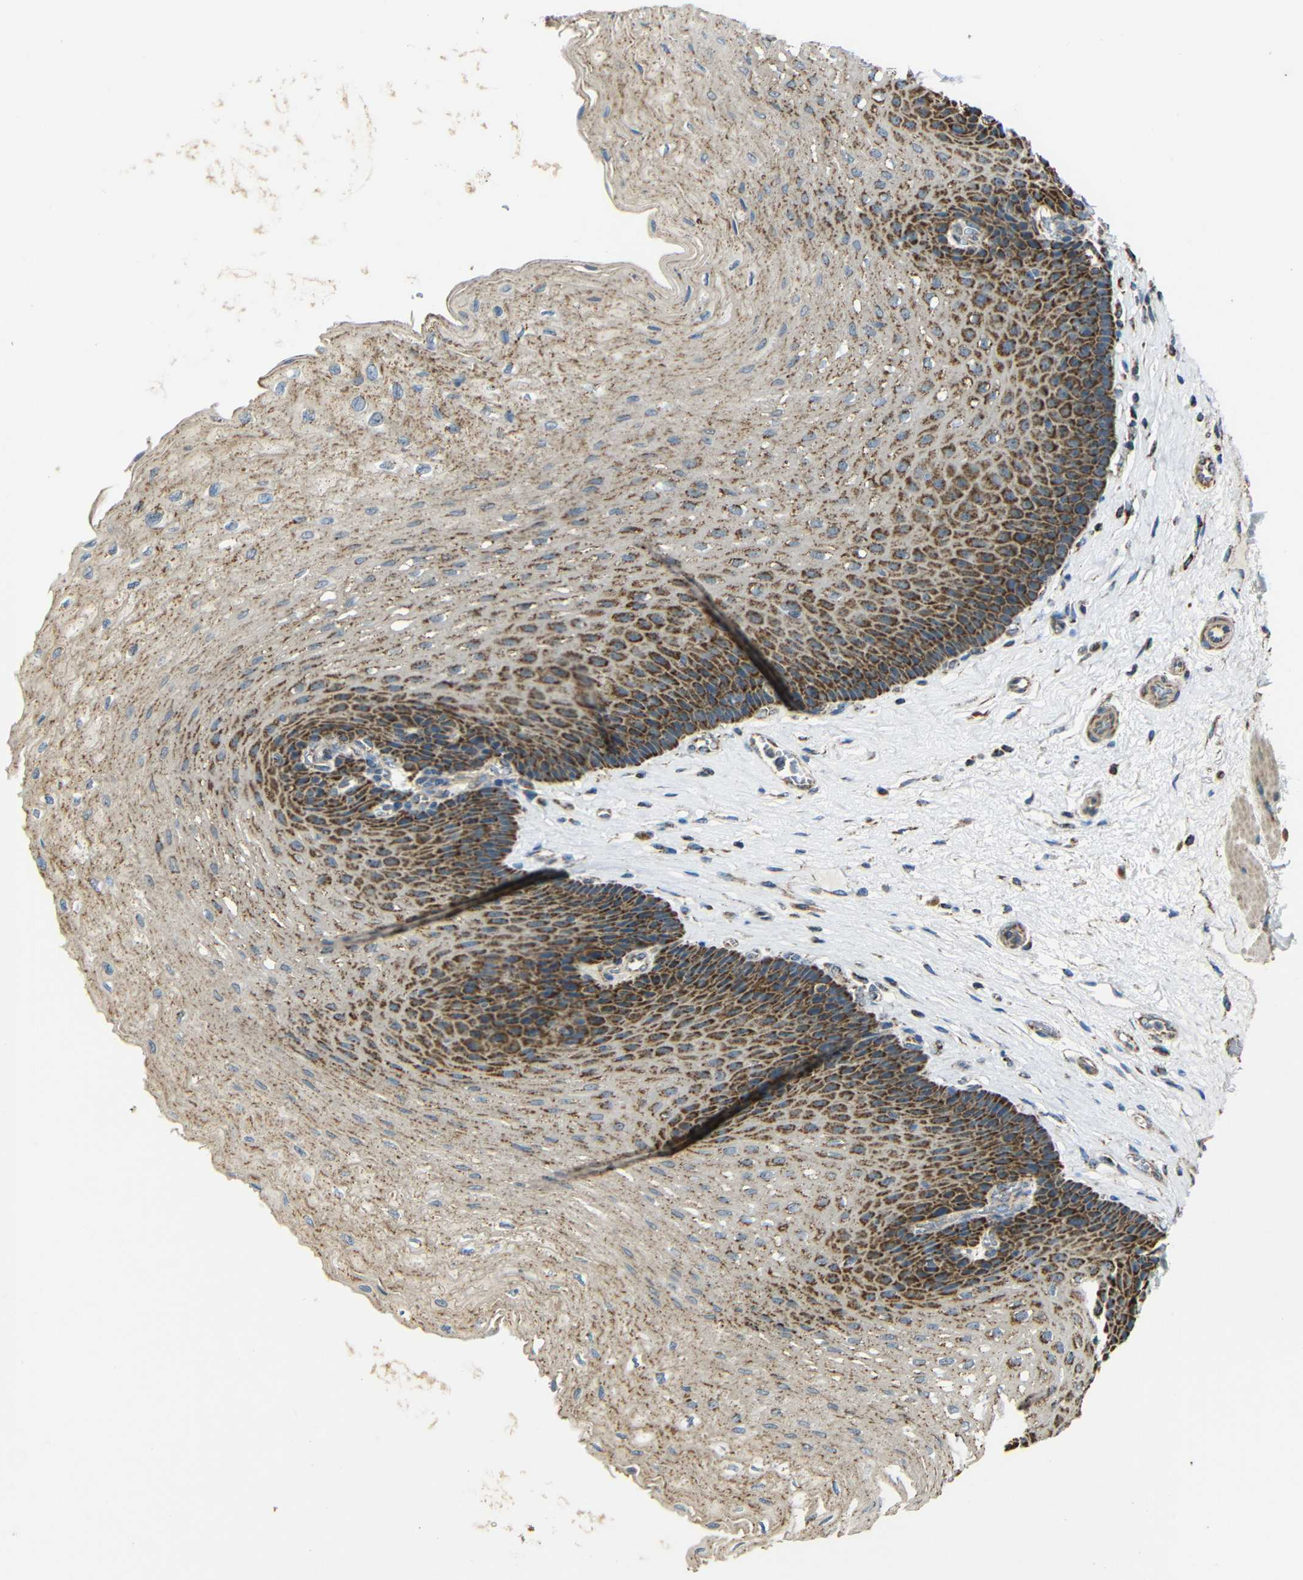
{"staining": {"intensity": "strong", "quantity": "25%-75%", "location": "cytoplasmic/membranous"}, "tissue": "esophagus", "cell_type": "Squamous epithelial cells", "image_type": "normal", "snomed": [{"axis": "morphology", "description": "Normal tissue, NOS"}, {"axis": "topography", "description": "Esophagus"}], "caption": "This micrograph reveals IHC staining of normal human esophagus, with high strong cytoplasmic/membranous staining in approximately 25%-75% of squamous epithelial cells.", "gene": "NR3C2", "patient": {"sex": "female", "age": 72}}